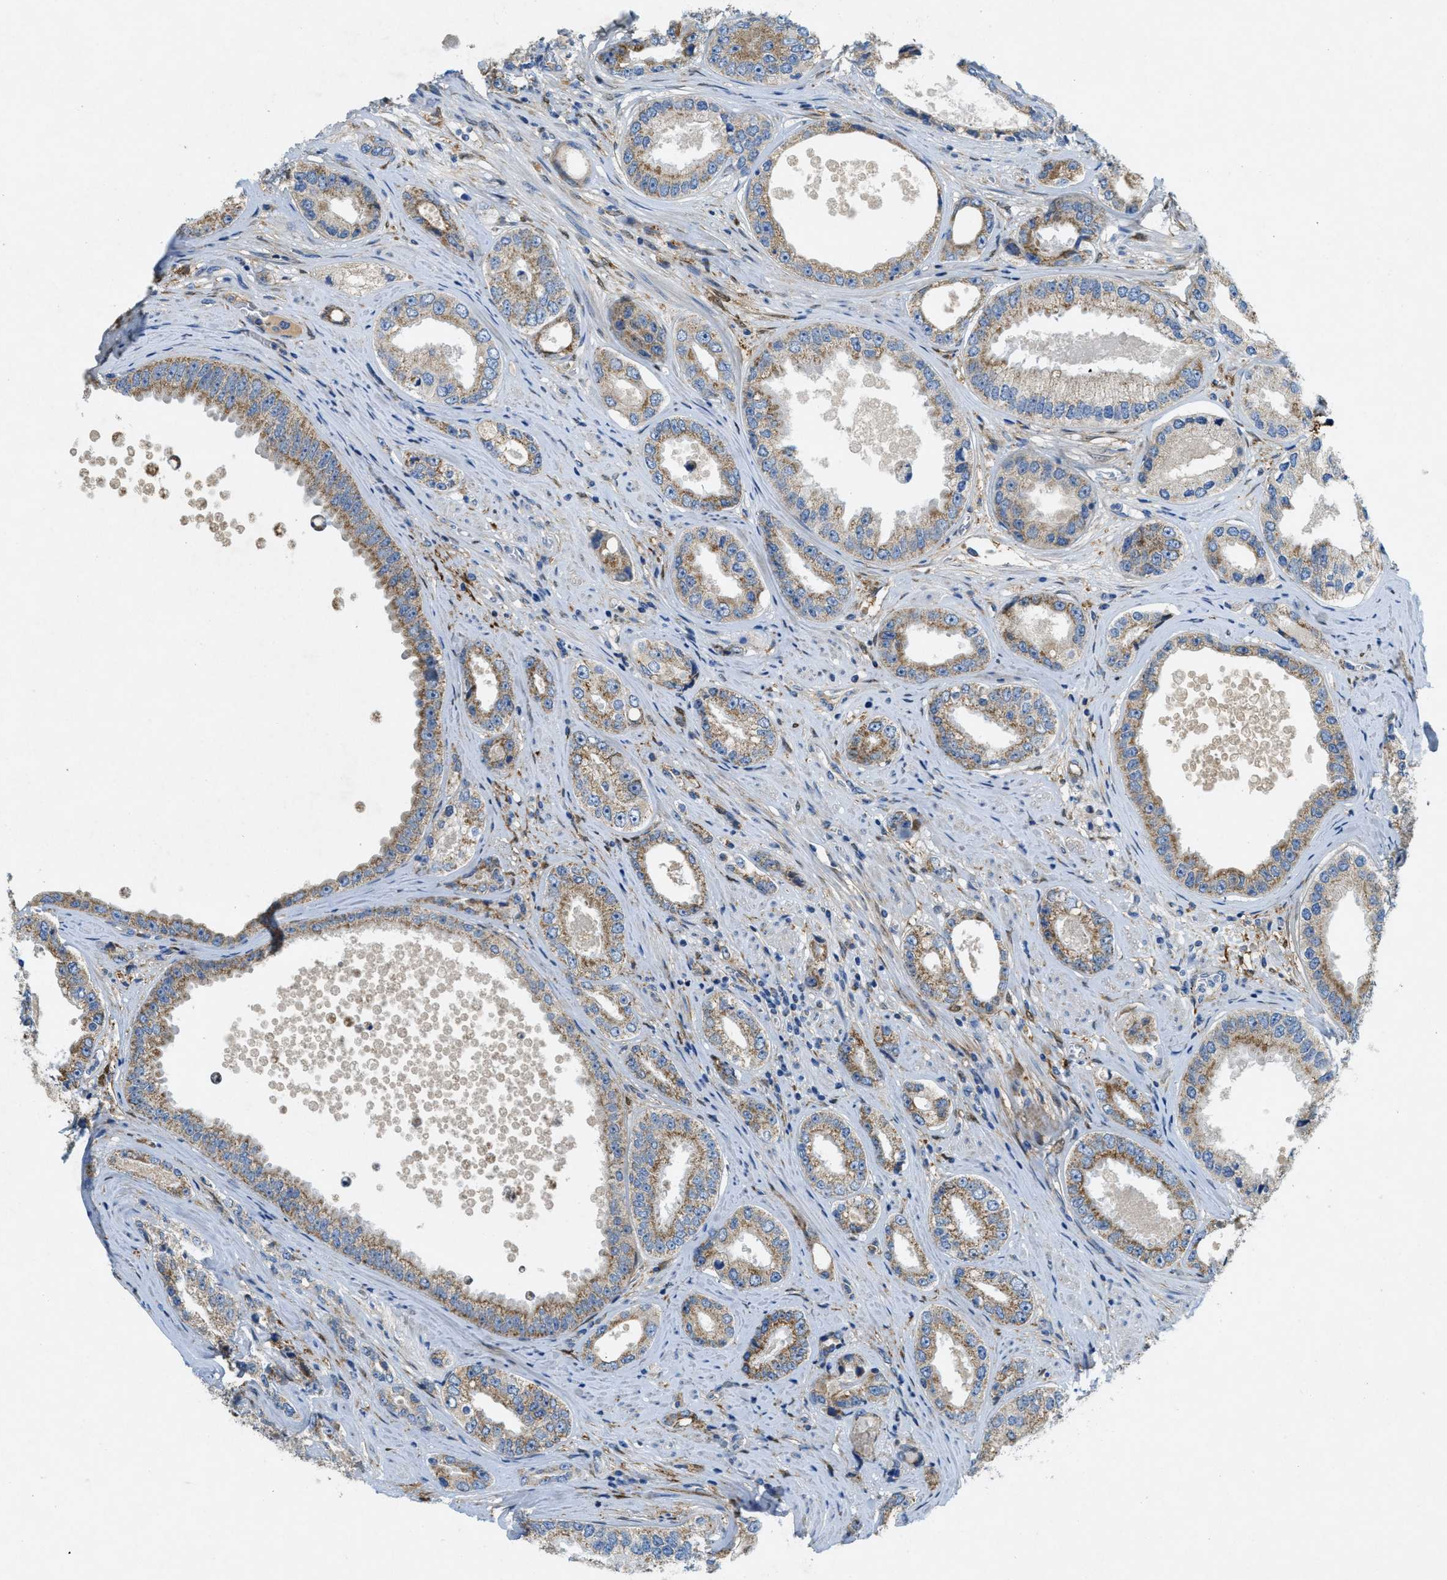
{"staining": {"intensity": "moderate", "quantity": ">75%", "location": "cytoplasmic/membranous"}, "tissue": "prostate cancer", "cell_type": "Tumor cells", "image_type": "cancer", "snomed": [{"axis": "morphology", "description": "Adenocarcinoma, High grade"}, {"axis": "topography", "description": "Prostate"}], "caption": "IHC histopathology image of prostate cancer stained for a protein (brown), which demonstrates medium levels of moderate cytoplasmic/membranous positivity in about >75% of tumor cells.", "gene": "CYGB", "patient": {"sex": "male", "age": 61}}